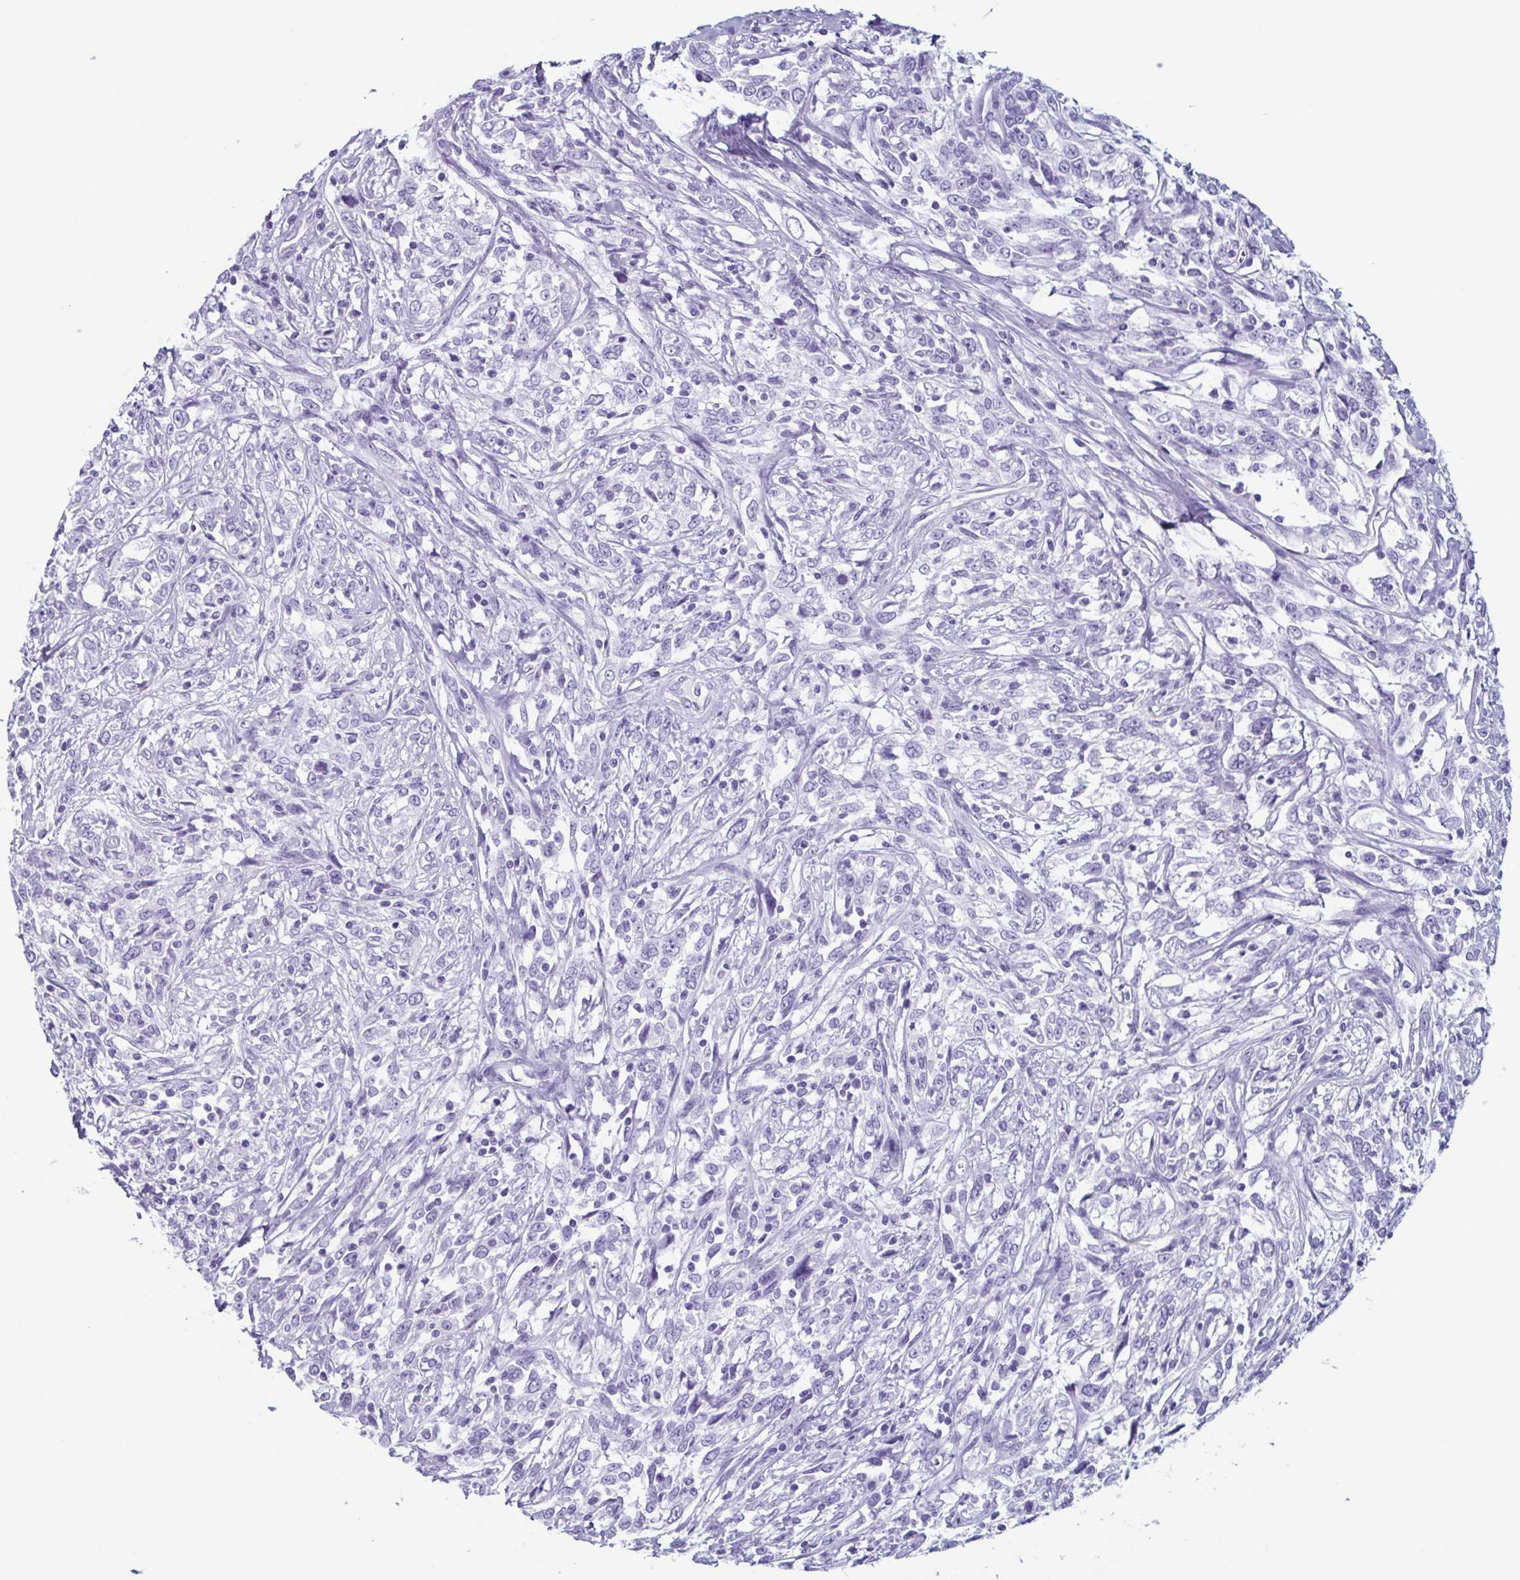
{"staining": {"intensity": "negative", "quantity": "none", "location": "none"}, "tissue": "cervical cancer", "cell_type": "Tumor cells", "image_type": "cancer", "snomed": [{"axis": "morphology", "description": "Adenocarcinoma, NOS"}, {"axis": "topography", "description": "Cervix"}], "caption": "Cervical cancer was stained to show a protein in brown. There is no significant staining in tumor cells. Brightfield microscopy of immunohistochemistry (IHC) stained with DAB (3,3'-diaminobenzidine) (brown) and hematoxylin (blue), captured at high magnification.", "gene": "ENKUR", "patient": {"sex": "female", "age": 40}}